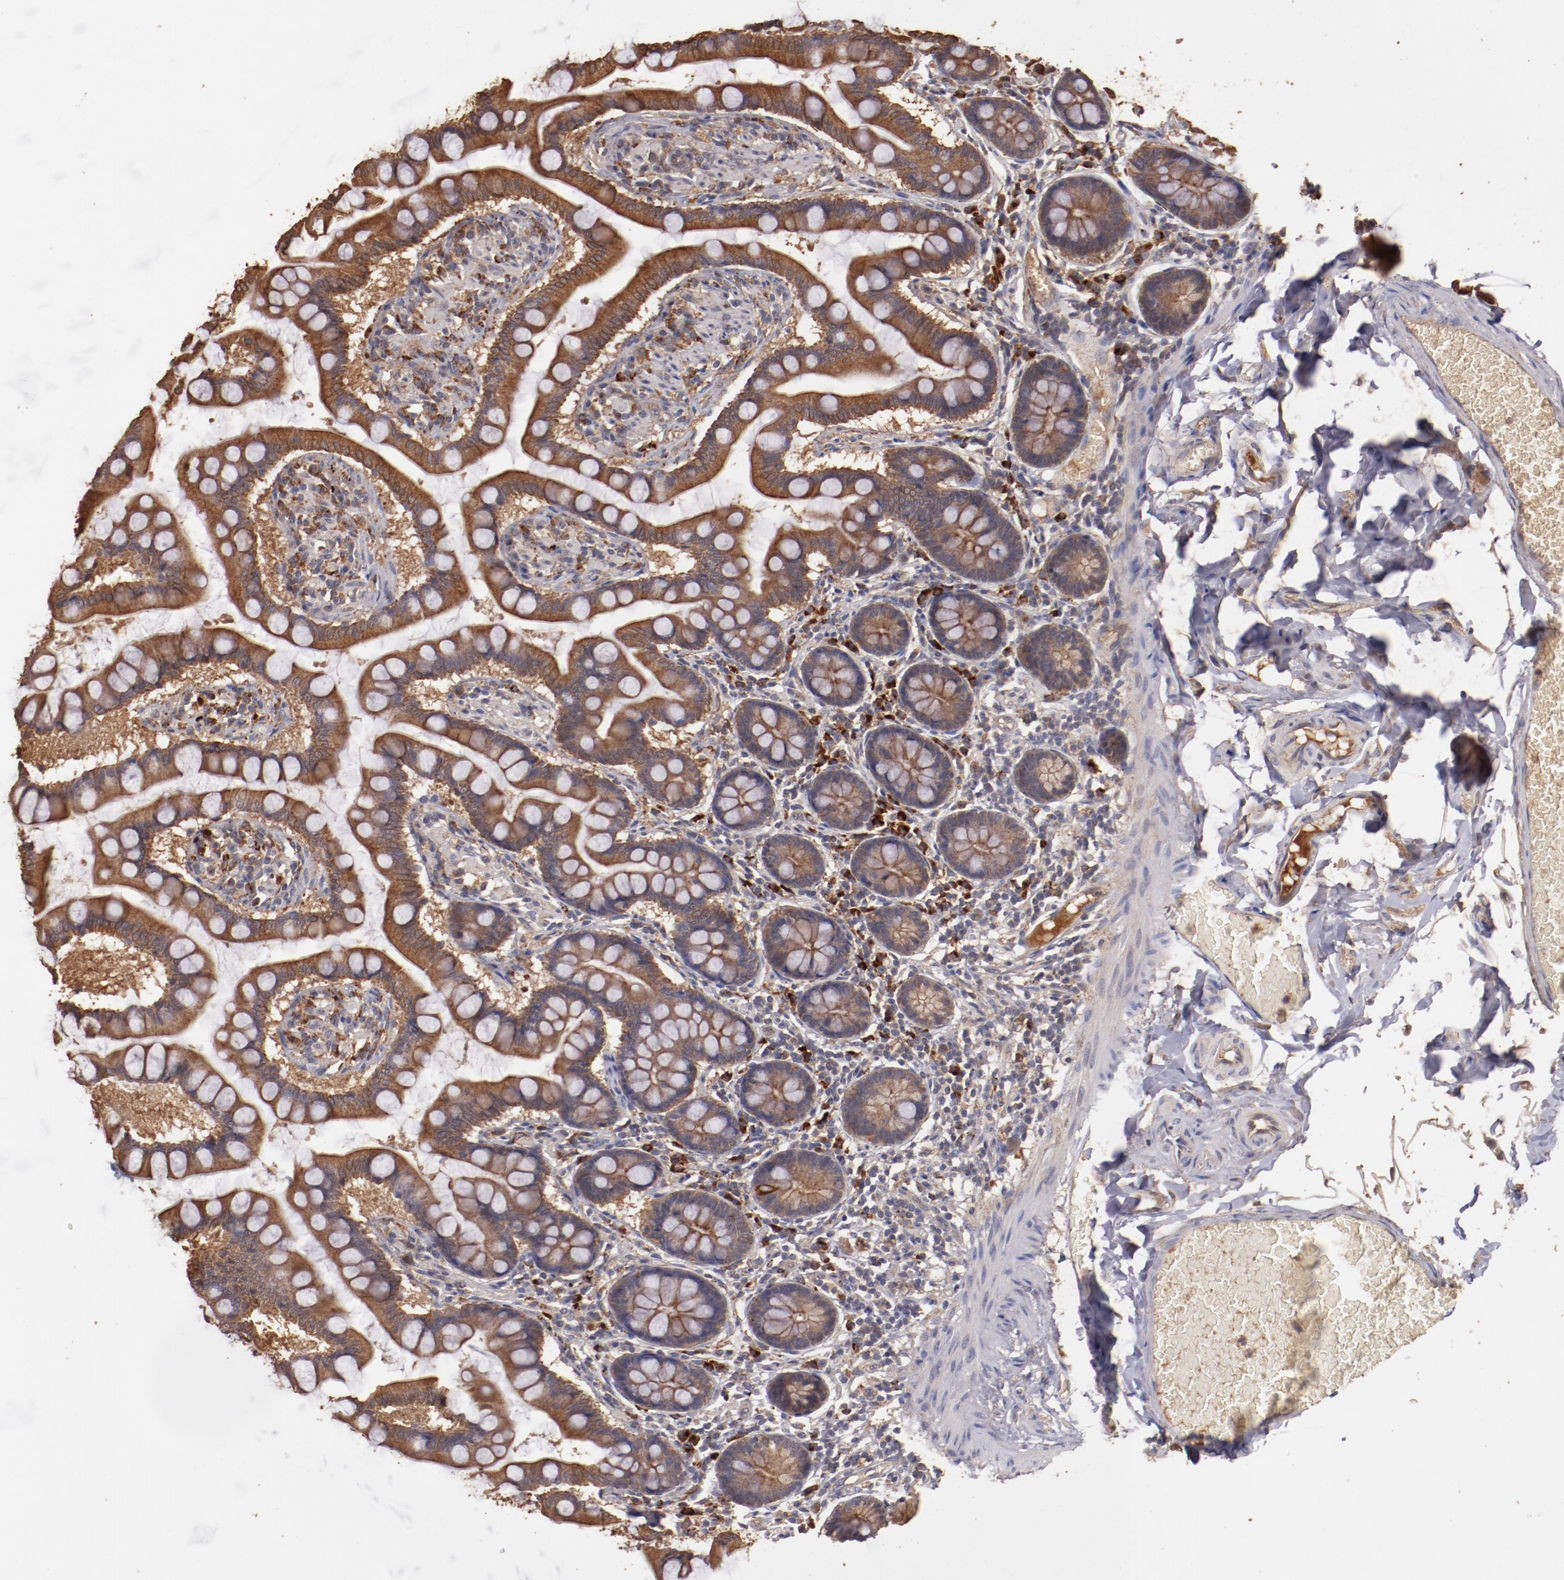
{"staining": {"intensity": "moderate", "quantity": ">75%", "location": "cytoplasmic/membranous"}, "tissue": "small intestine", "cell_type": "Glandular cells", "image_type": "normal", "snomed": [{"axis": "morphology", "description": "Normal tissue, NOS"}, {"axis": "topography", "description": "Small intestine"}], "caption": "Protein staining shows moderate cytoplasmic/membranous staining in about >75% of glandular cells in benign small intestine. (Stains: DAB (3,3'-diaminobenzidine) in brown, nuclei in blue, Microscopy: brightfield microscopy at high magnification).", "gene": "SRRD", "patient": {"sex": "male", "age": 41}}